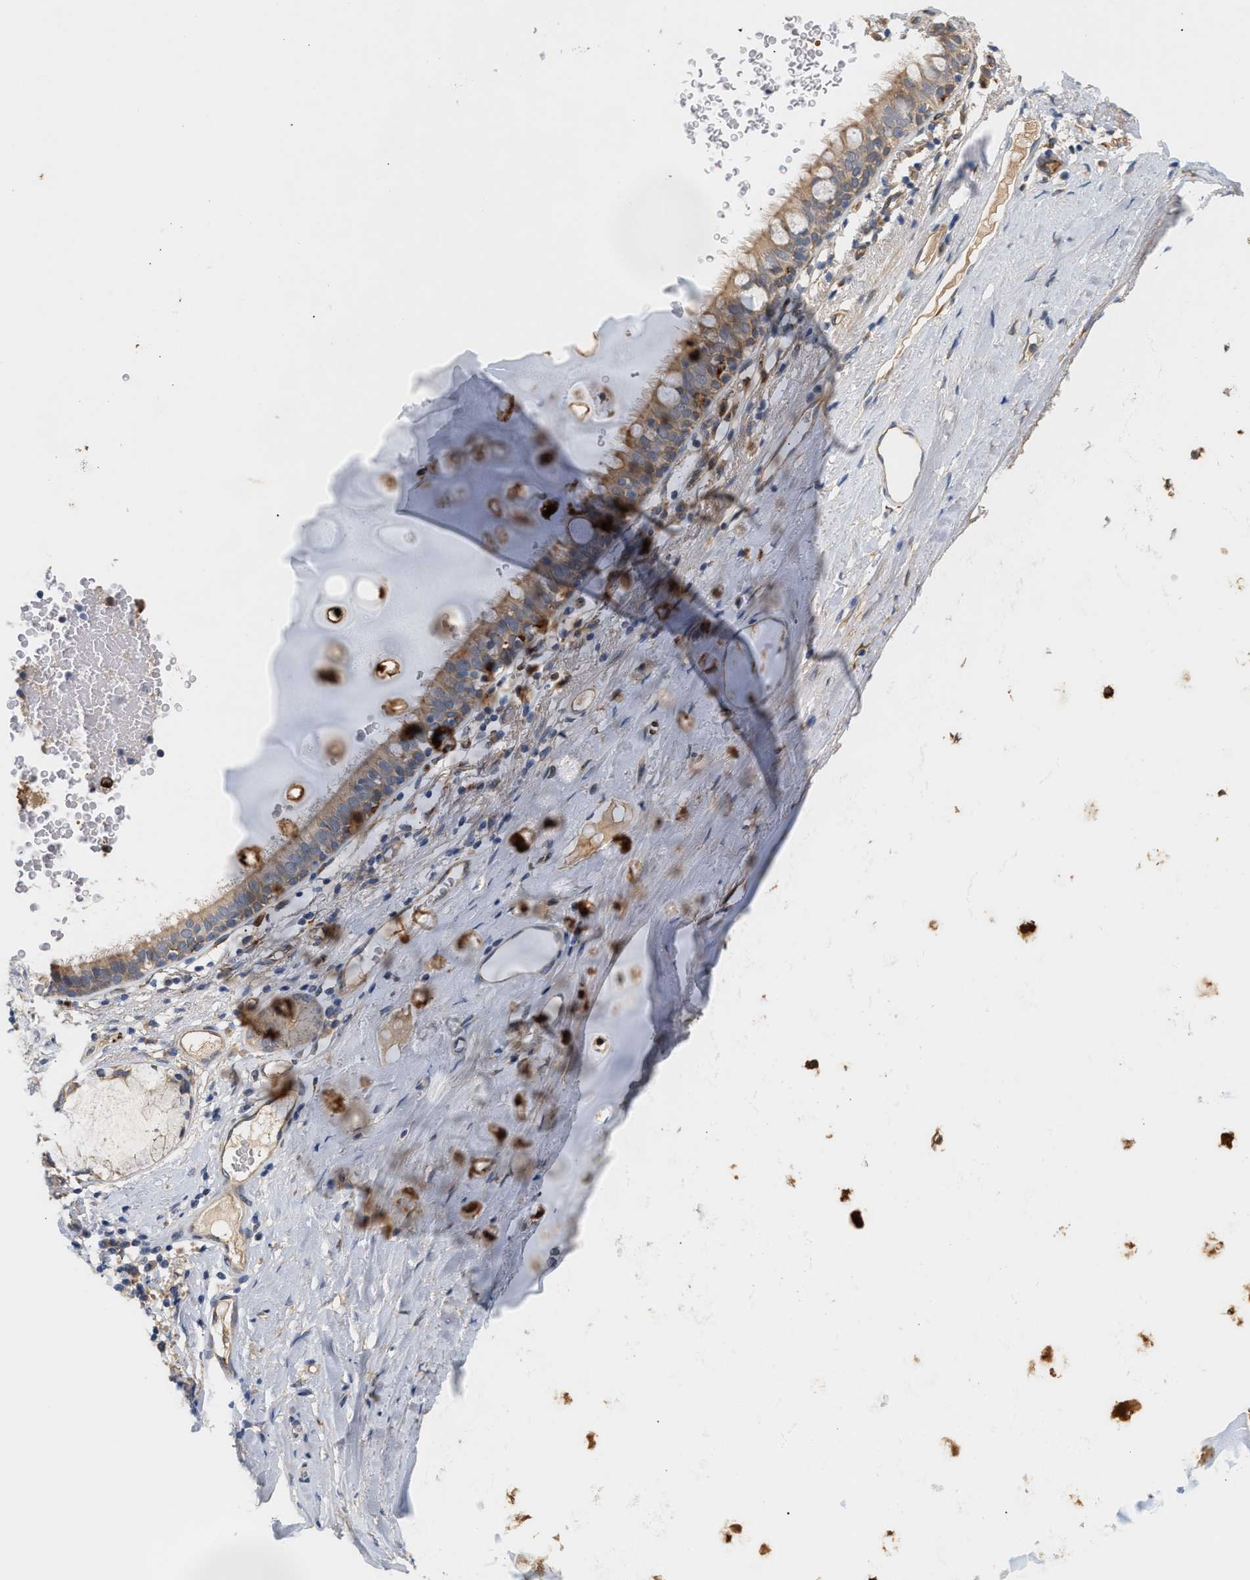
{"staining": {"intensity": "moderate", "quantity": ">75%", "location": "cytoplasmic/membranous"}, "tissue": "bronchus", "cell_type": "Respiratory epithelial cells", "image_type": "normal", "snomed": [{"axis": "morphology", "description": "Normal tissue, NOS"}, {"axis": "morphology", "description": "Inflammation, NOS"}, {"axis": "topography", "description": "Cartilage tissue"}, {"axis": "topography", "description": "Bronchus"}], "caption": "The histopathology image reveals a brown stain indicating the presence of a protein in the cytoplasmic/membranous of respiratory epithelial cells in bronchus. (IHC, brightfield microscopy, high magnification).", "gene": "PLCD1", "patient": {"sex": "male", "age": 77}}